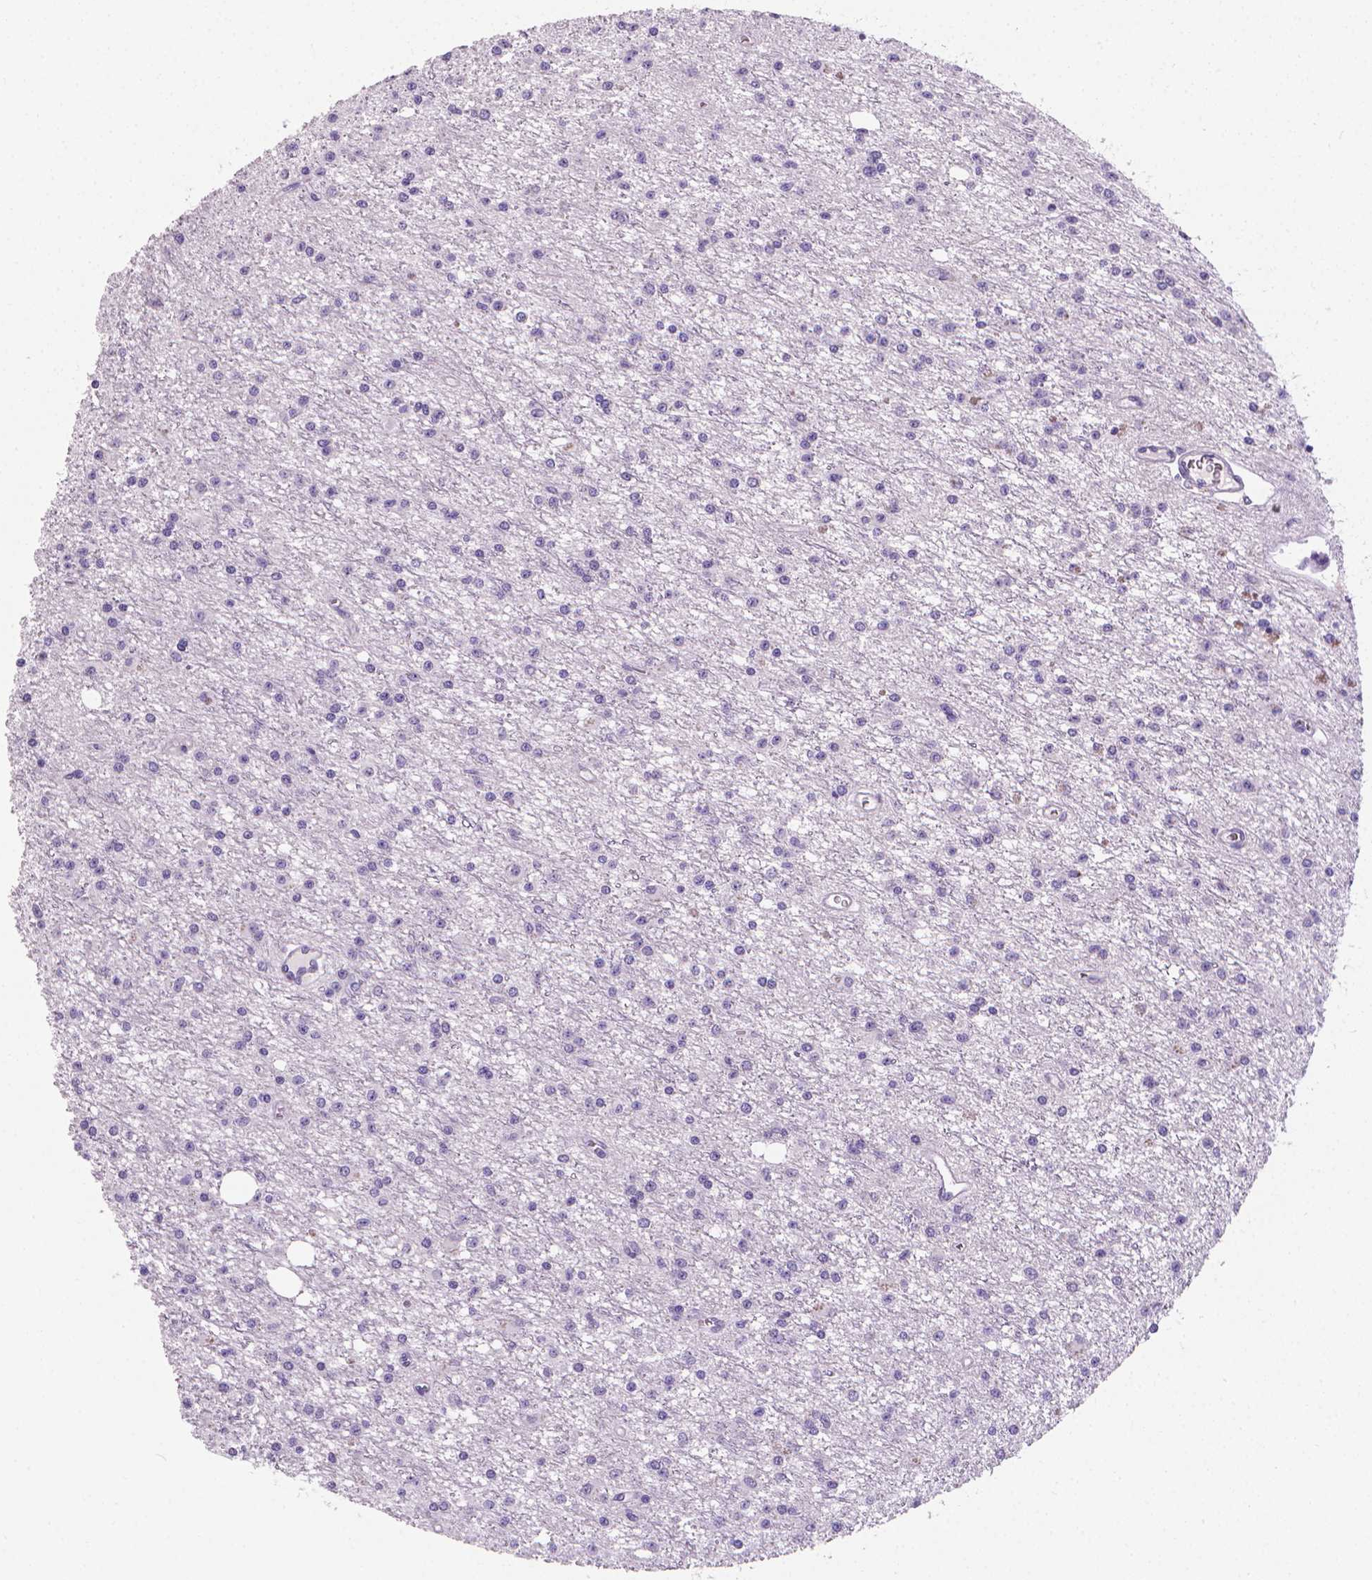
{"staining": {"intensity": "negative", "quantity": "none", "location": "none"}, "tissue": "glioma", "cell_type": "Tumor cells", "image_type": "cancer", "snomed": [{"axis": "morphology", "description": "Glioma, malignant, Low grade"}, {"axis": "topography", "description": "Brain"}], "caption": "IHC histopathology image of neoplastic tissue: glioma stained with DAB displays no significant protein staining in tumor cells.", "gene": "XPNPEP2", "patient": {"sex": "female", "age": 45}}